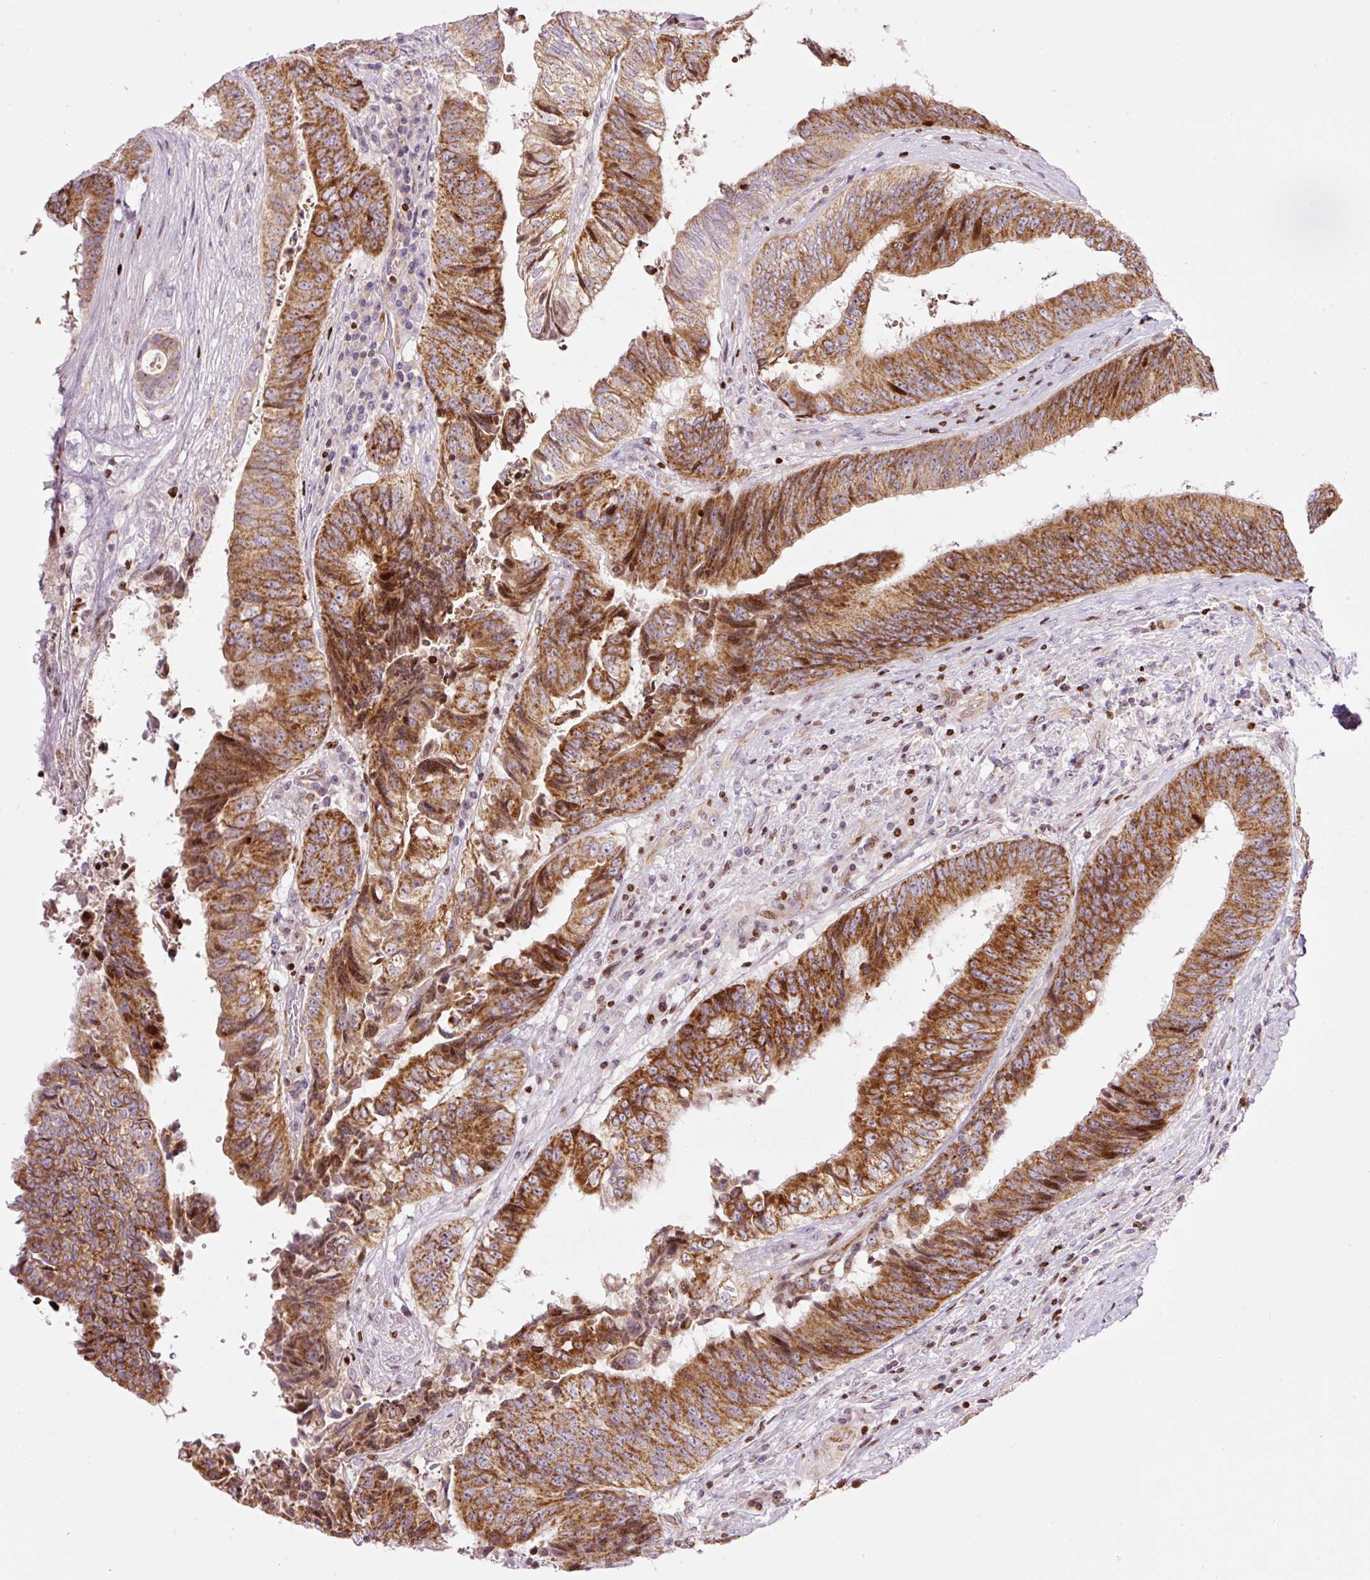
{"staining": {"intensity": "strong", "quantity": ">75%", "location": "cytoplasmic/membranous"}, "tissue": "colorectal cancer", "cell_type": "Tumor cells", "image_type": "cancer", "snomed": [{"axis": "morphology", "description": "Adenocarcinoma, NOS"}, {"axis": "topography", "description": "Rectum"}], "caption": "Adenocarcinoma (colorectal) stained with a brown dye shows strong cytoplasmic/membranous positive expression in approximately >75% of tumor cells.", "gene": "TMEM8B", "patient": {"sex": "male", "age": 72}}